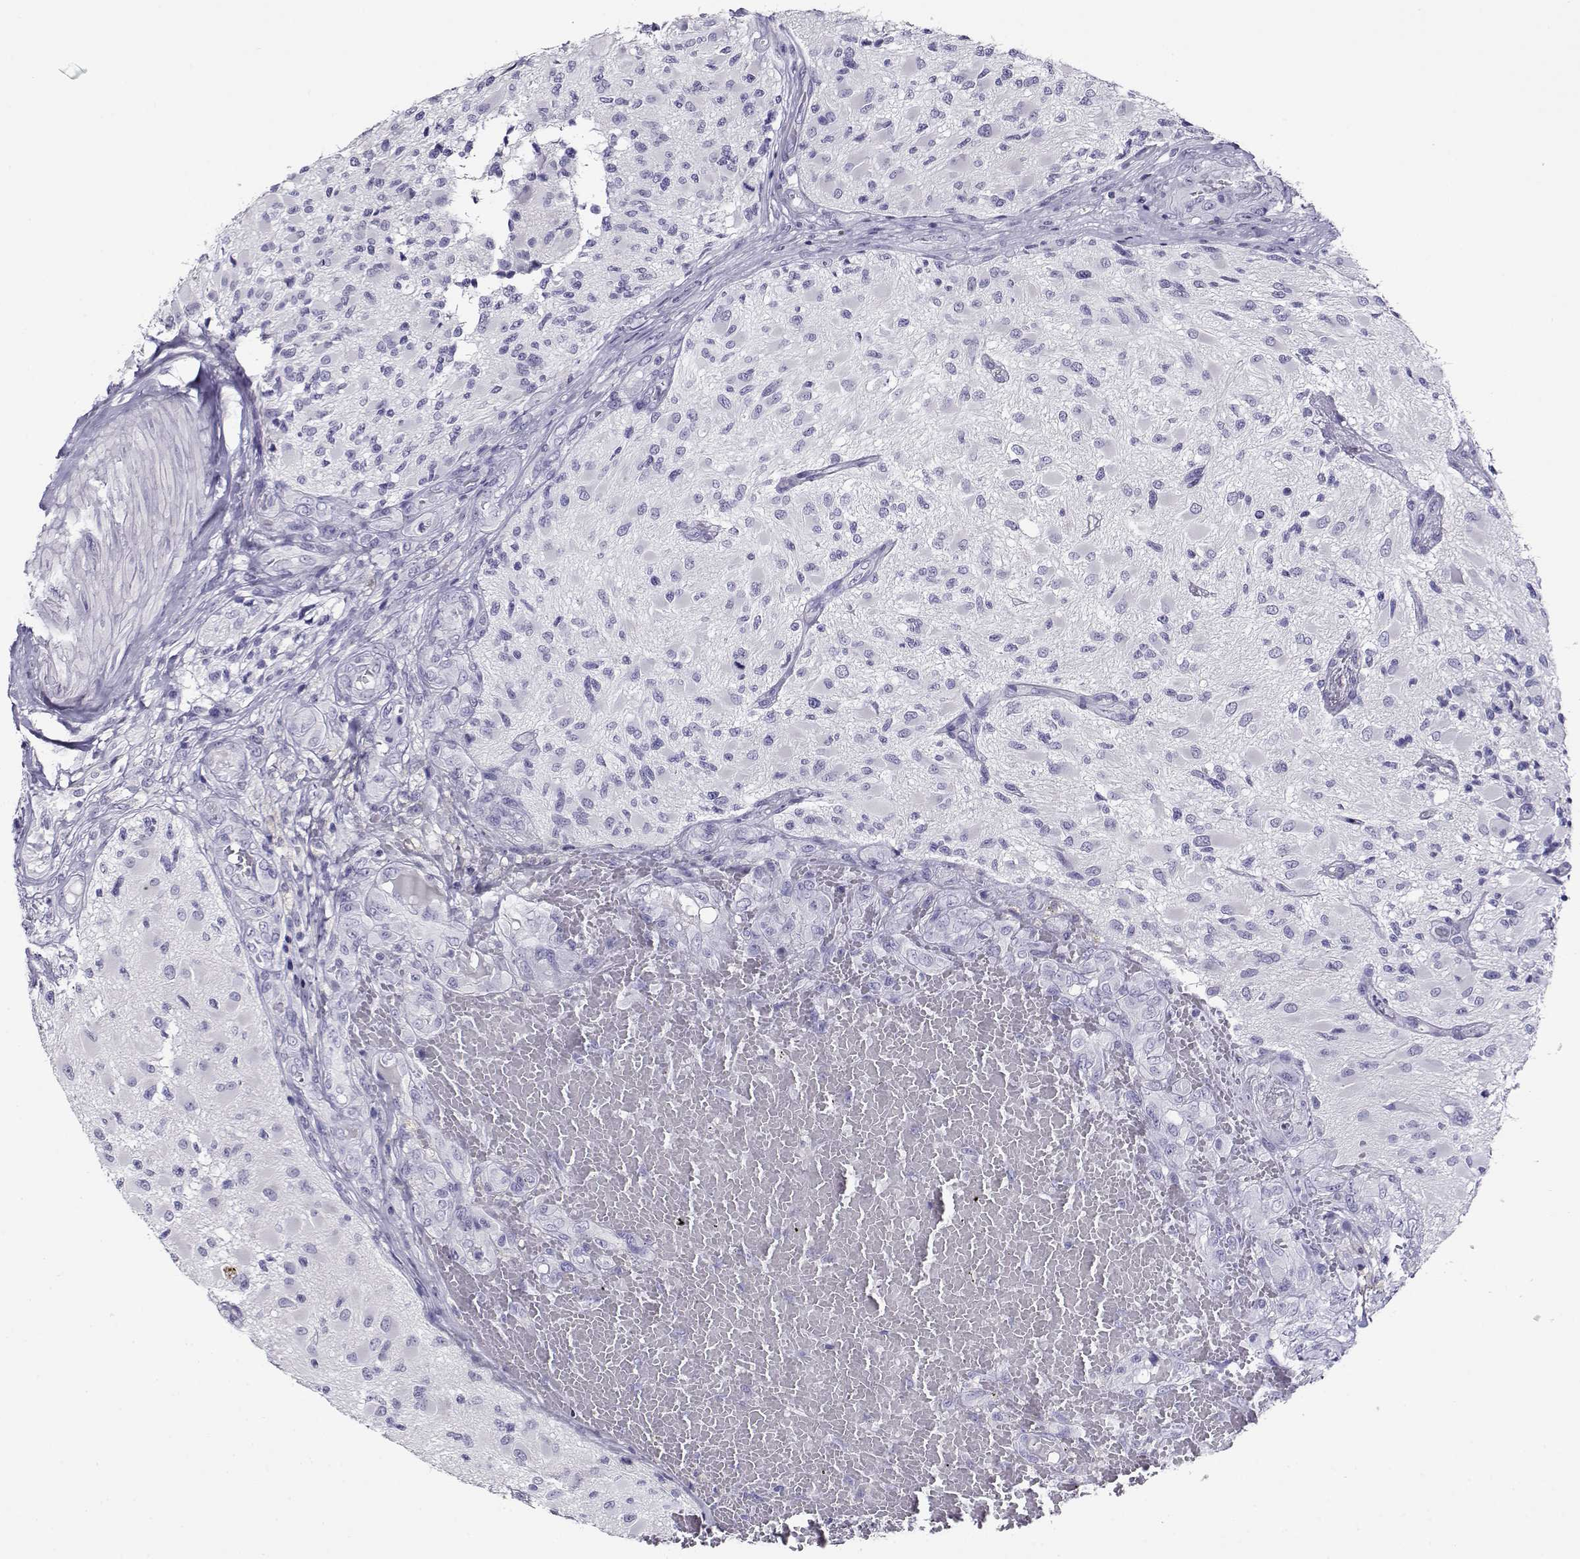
{"staining": {"intensity": "negative", "quantity": "none", "location": "none"}, "tissue": "glioma", "cell_type": "Tumor cells", "image_type": "cancer", "snomed": [{"axis": "morphology", "description": "Glioma, malignant, High grade"}, {"axis": "topography", "description": "Brain"}], "caption": "The immunohistochemistry (IHC) histopathology image has no significant expression in tumor cells of glioma tissue.", "gene": "RHOXF2", "patient": {"sex": "female", "age": 63}}